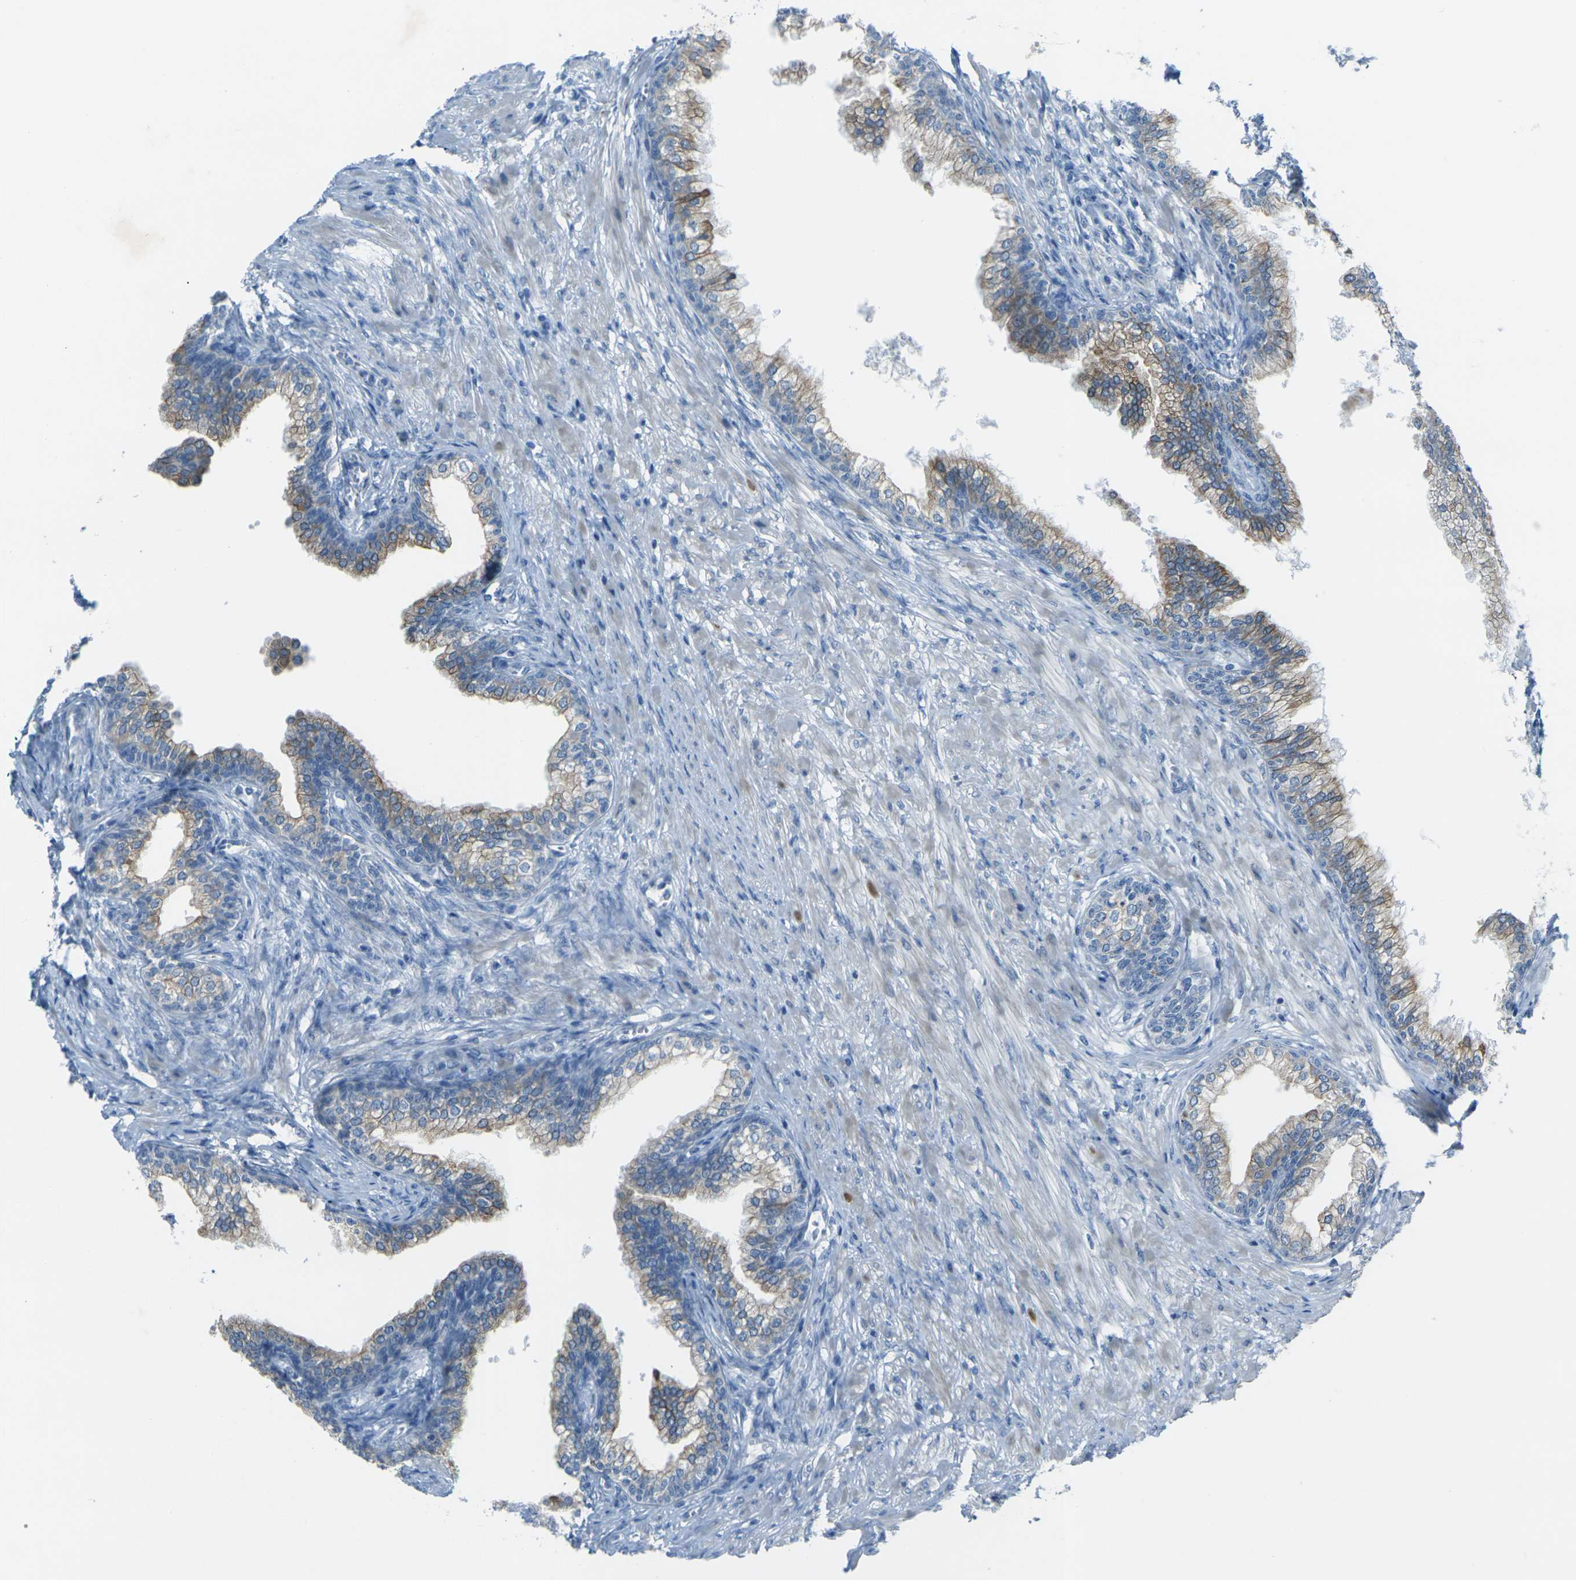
{"staining": {"intensity": "moderate", "quantity": ">75%", "location": "cytoplasmic/membranous"}, "tissue": "prostate", "cell_type": "Glandular cells", "image_type": "normal", "snomed": [{"axis": "morphology", "description": "Normal tissue, NOS"}, {"axis": "morphology", "description": "Urothelial carcinoma, Low grade"}, {"axis": "topography", "description": "Urinary bladder"}, {"axis": "topography", "description": "Prostate"}], "caption": "Moderate cytoplasmic/membranous expression for a protein is appreciated in approximately >75% of glandular cells of unremarkable prostate using immunohistochemistry.", "gene": "ANKRD46", "patient": {"sex": "male", "age": 60}}